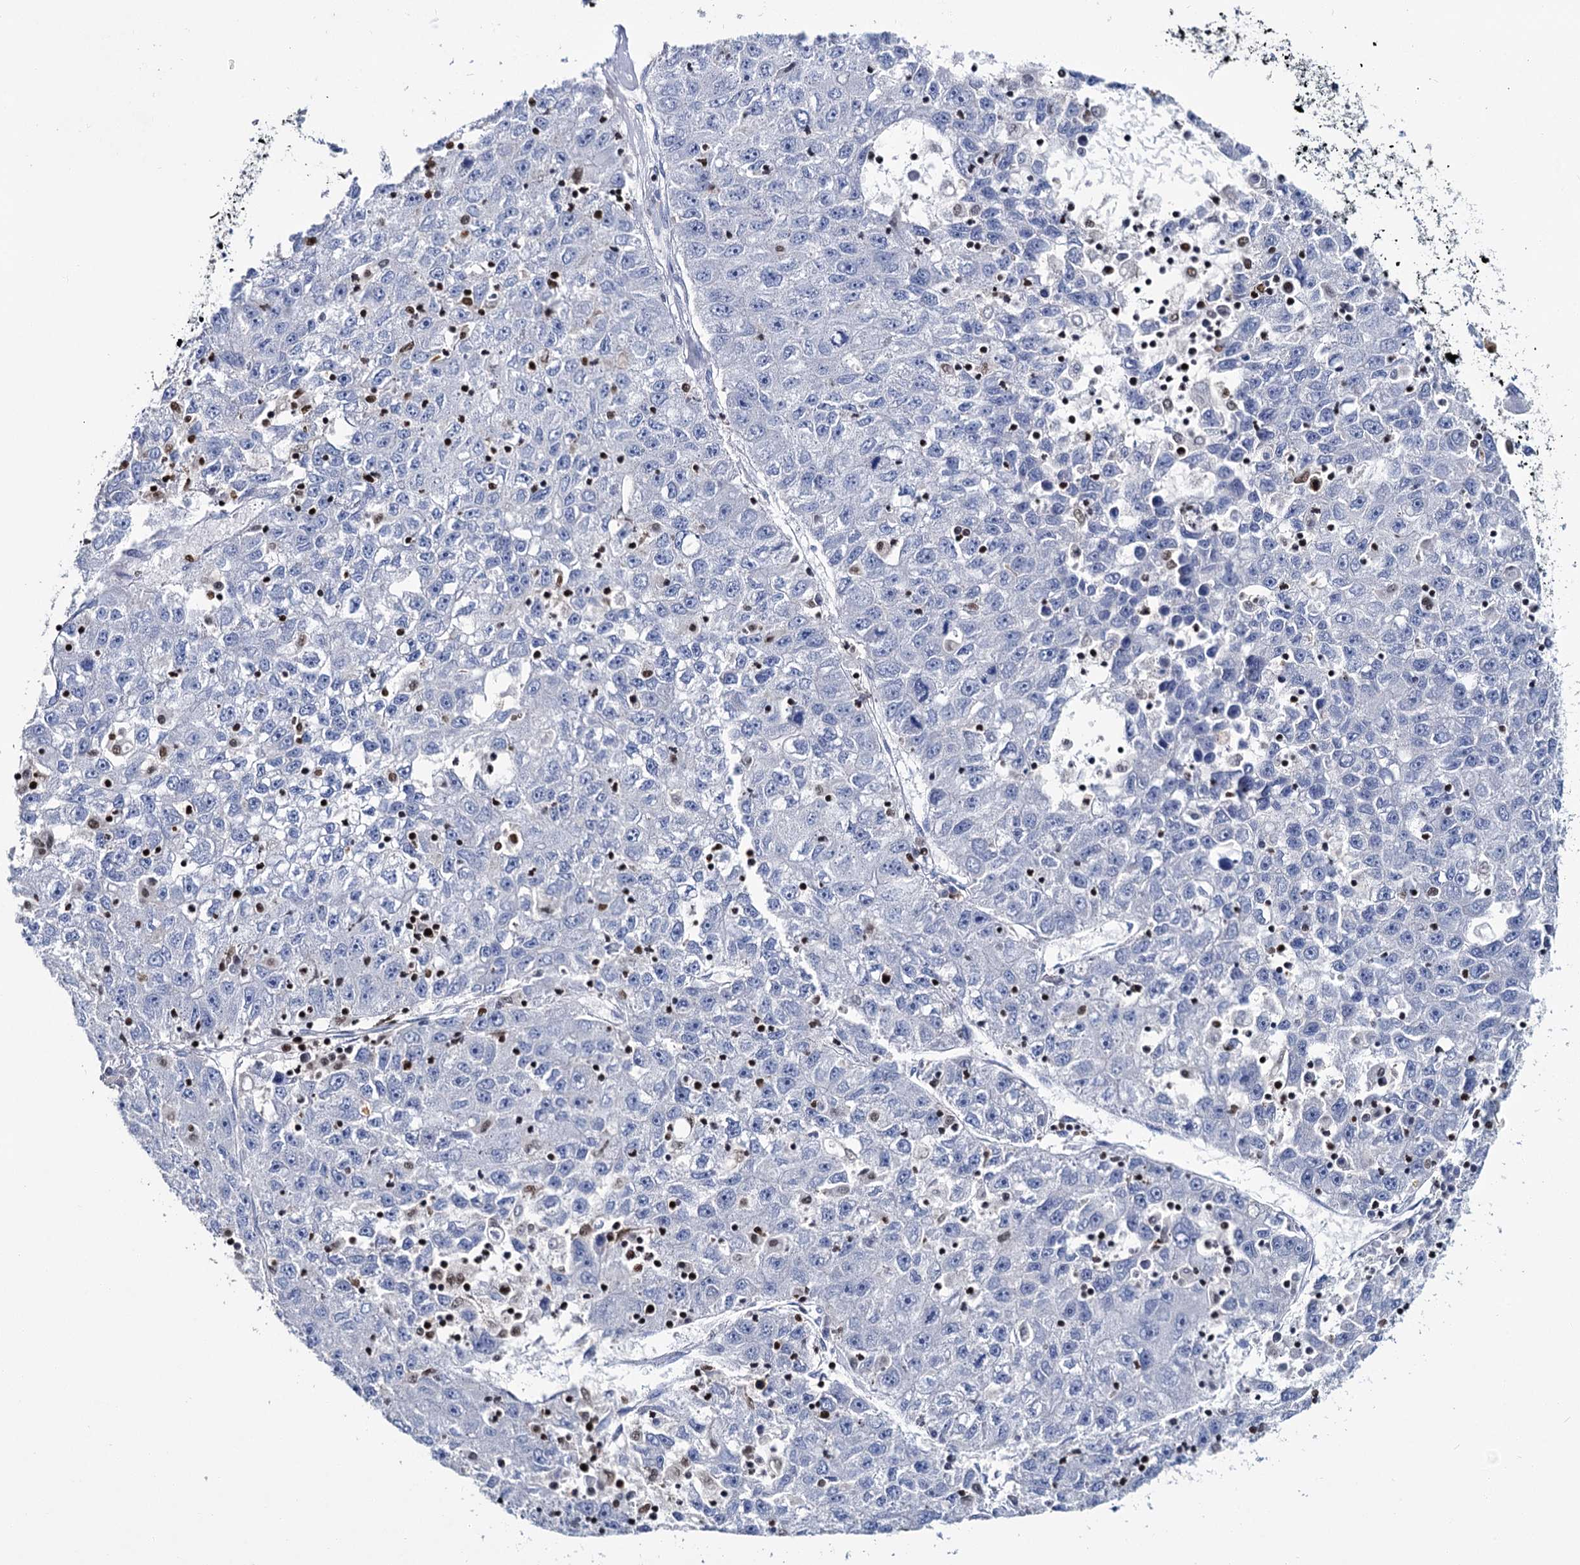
{"staining": {"intensity": "negative", "quantity": "none", "location": "none"}, "tissue": "liver cancer", "cell_type": "Tumor cells", "image_type": "cancer", "snomed": [{"axis": "morphology", "description": "Carcinoma, Hepatocellular, NOS"}, {"axis": "topography", "description": "Liver"}], "caption": "A high-resolution image shows immunohistochemistry (IHC) staining of hepatocellular carcinoma (liver), which exhibits no significant expression in tumor cells.", "gene": "CELF2", "patient": {"sex": "female", "age": 58}}